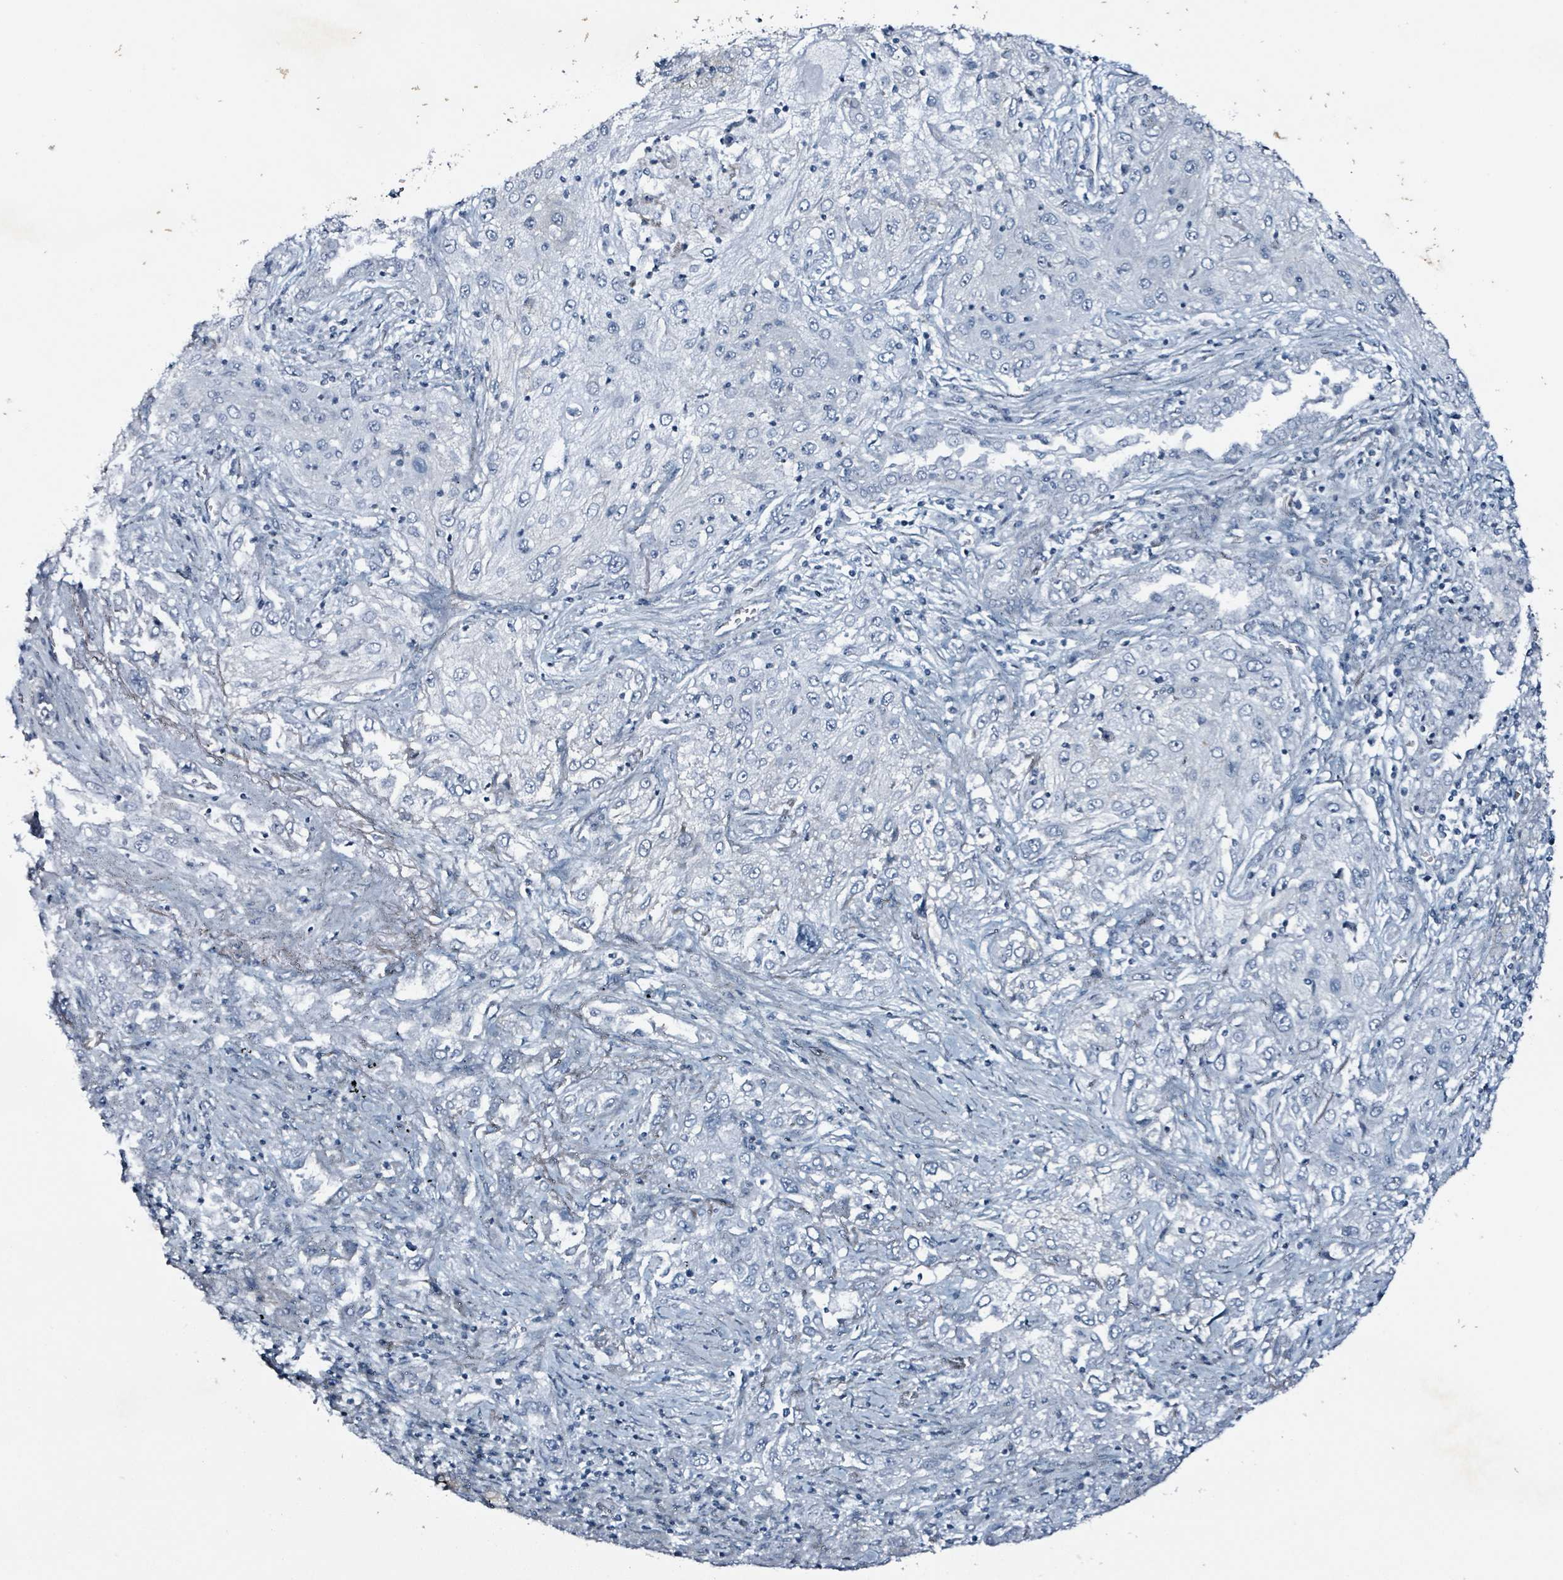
{"staining": {"intensity": "negative", "quantity": "none", "location": "none"}, "tissue": "lung cancer", "cell_type": "Tumor cells", "image_type": "cancer", "snomed": [{"axis": "morphology", "description": "Squamous cell carcinoma, NOS"}, {"axis": "topography", "description": "Lung"}], "caption": "This is an IHC image of human lung cancer (squamous cell carcinoma). There is no expression in tumor cells.", "gene": "CA9", "patient": {"sex": "female", "age": 69}}